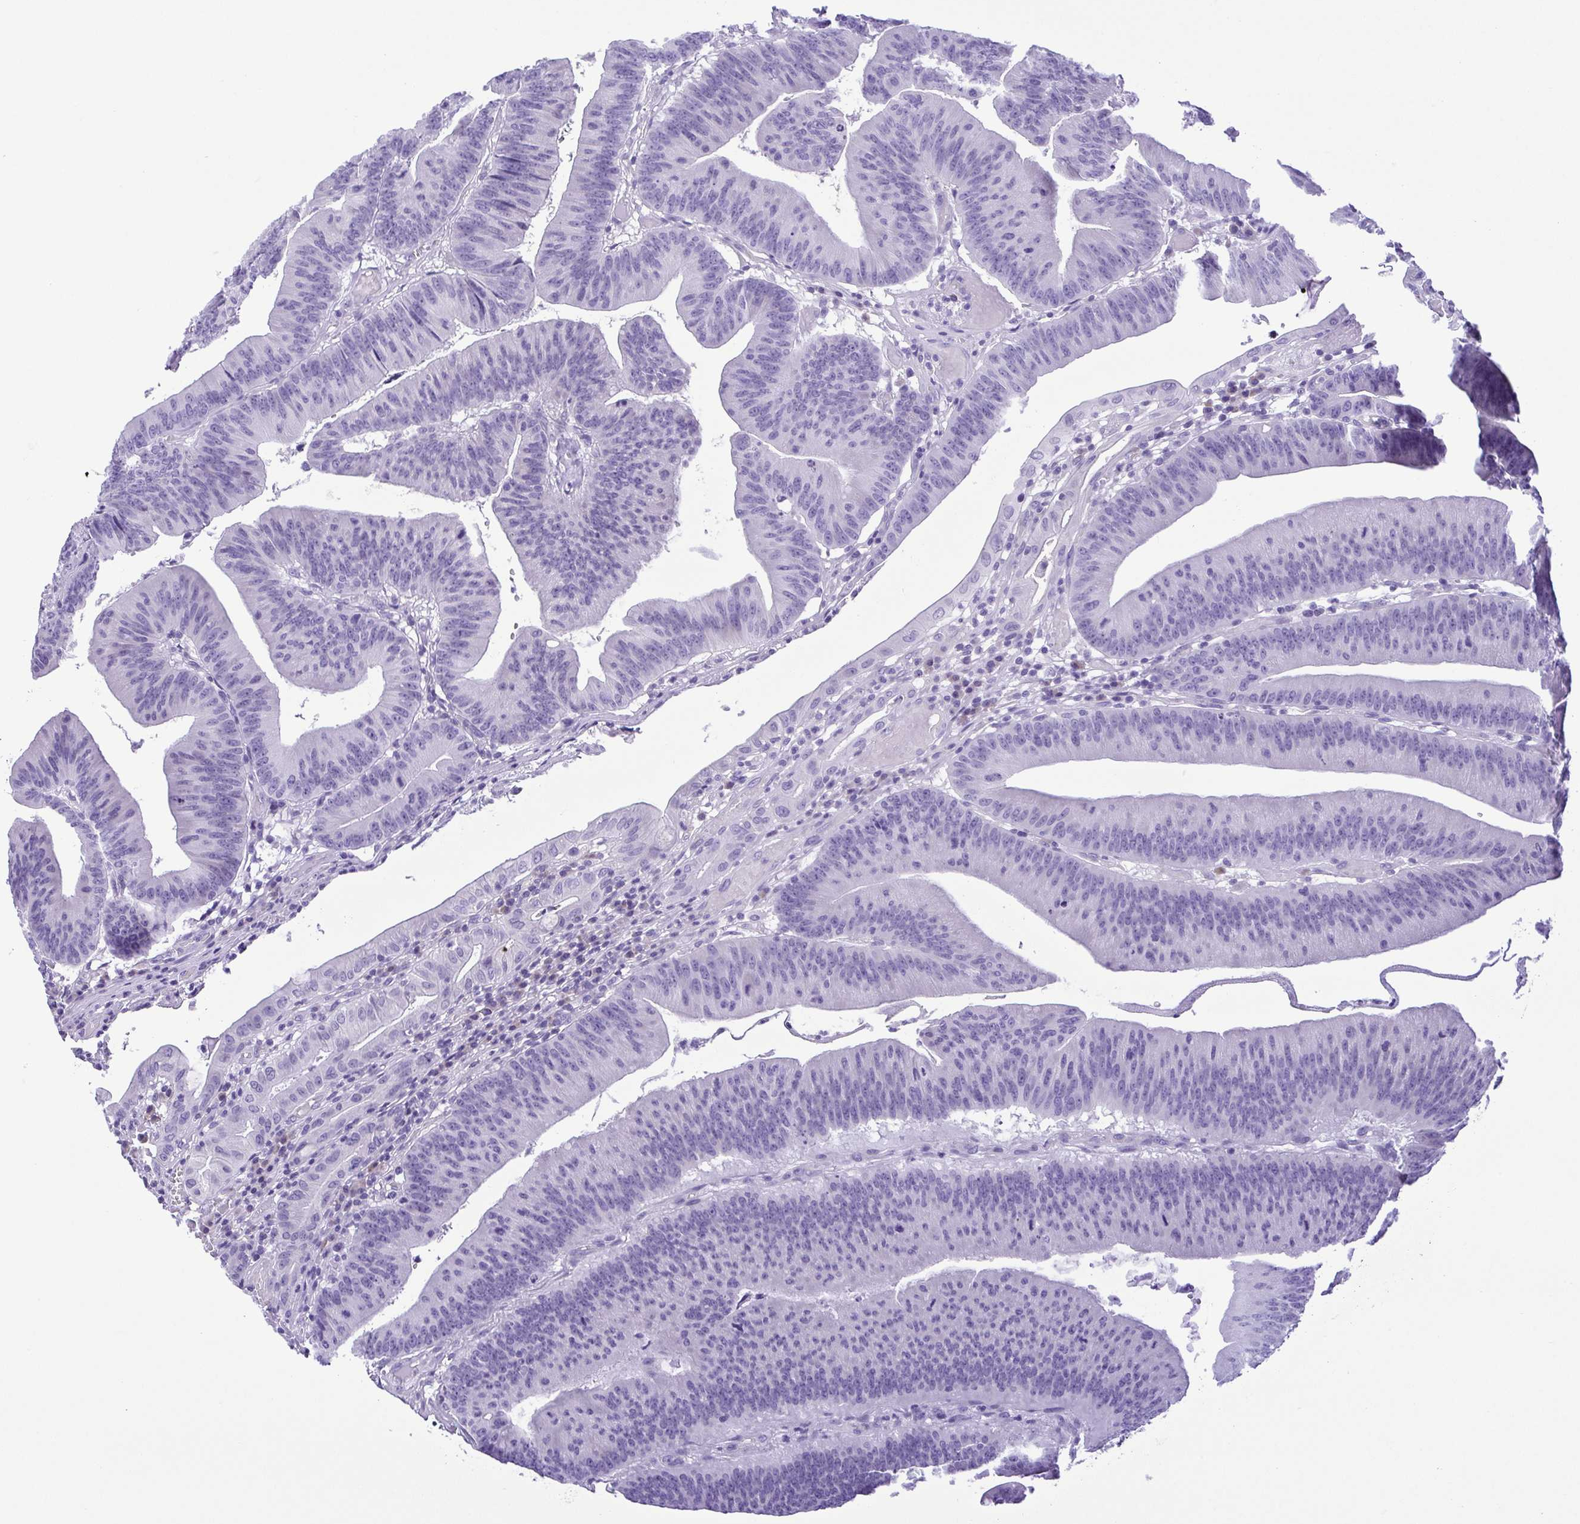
{"staining": {"intensity": "negative", "quantity": "none", "location": "none"}, "tissue": "colorectal cancer", "cell_type": "Tumor cells", "image_type": "cancer", "snomed": [{"axis": "morphology", "description": "Adenocarcinoma, NOS"}, {"axis": "topography", "description": "Colon"}], "caption": "Micrograph shows no significant protein staining in tumor cells of adenocarcinoma (colorectal).", "gene": "PAK3", "patient": {"sex": "female", "age": 78}}